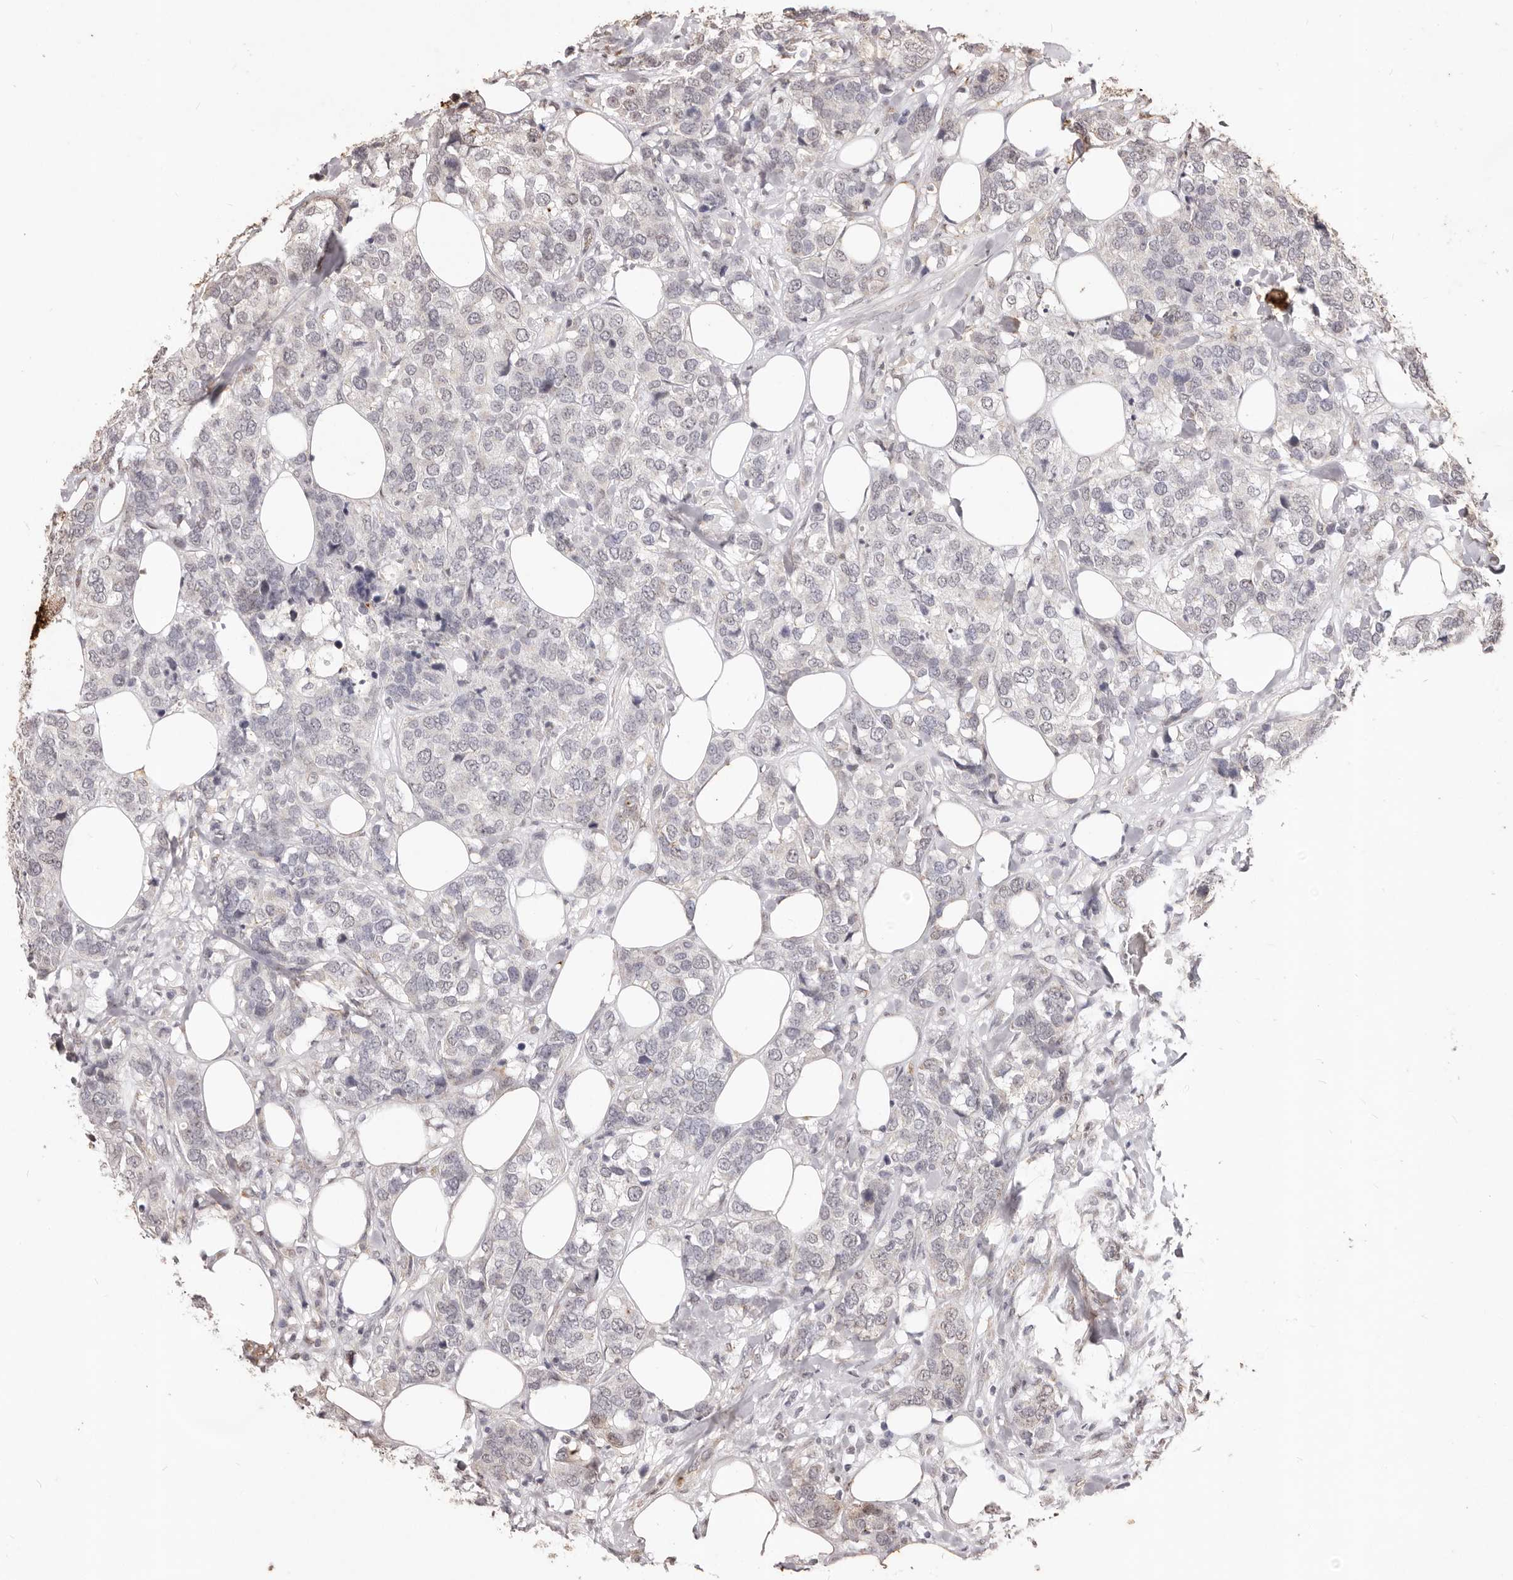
{"staining": {"intensity": "negative", "quantity": "none", "location": "none"}, "tissue": "breast cancer", "cell_type": "Tumor cells", "image_type": "cancer", "snomed": [{"axis": "morphology", "description": "Lobular carcinoma"}, {"axis": "topography", "description": "Breast"}], "caption": "This is an immunohistochemistry (IHC) image of breast cancer. There is no expression in tumor cells.", "gene": "RPS6KA5", "patient": {"sex": "female", "age": 59}}